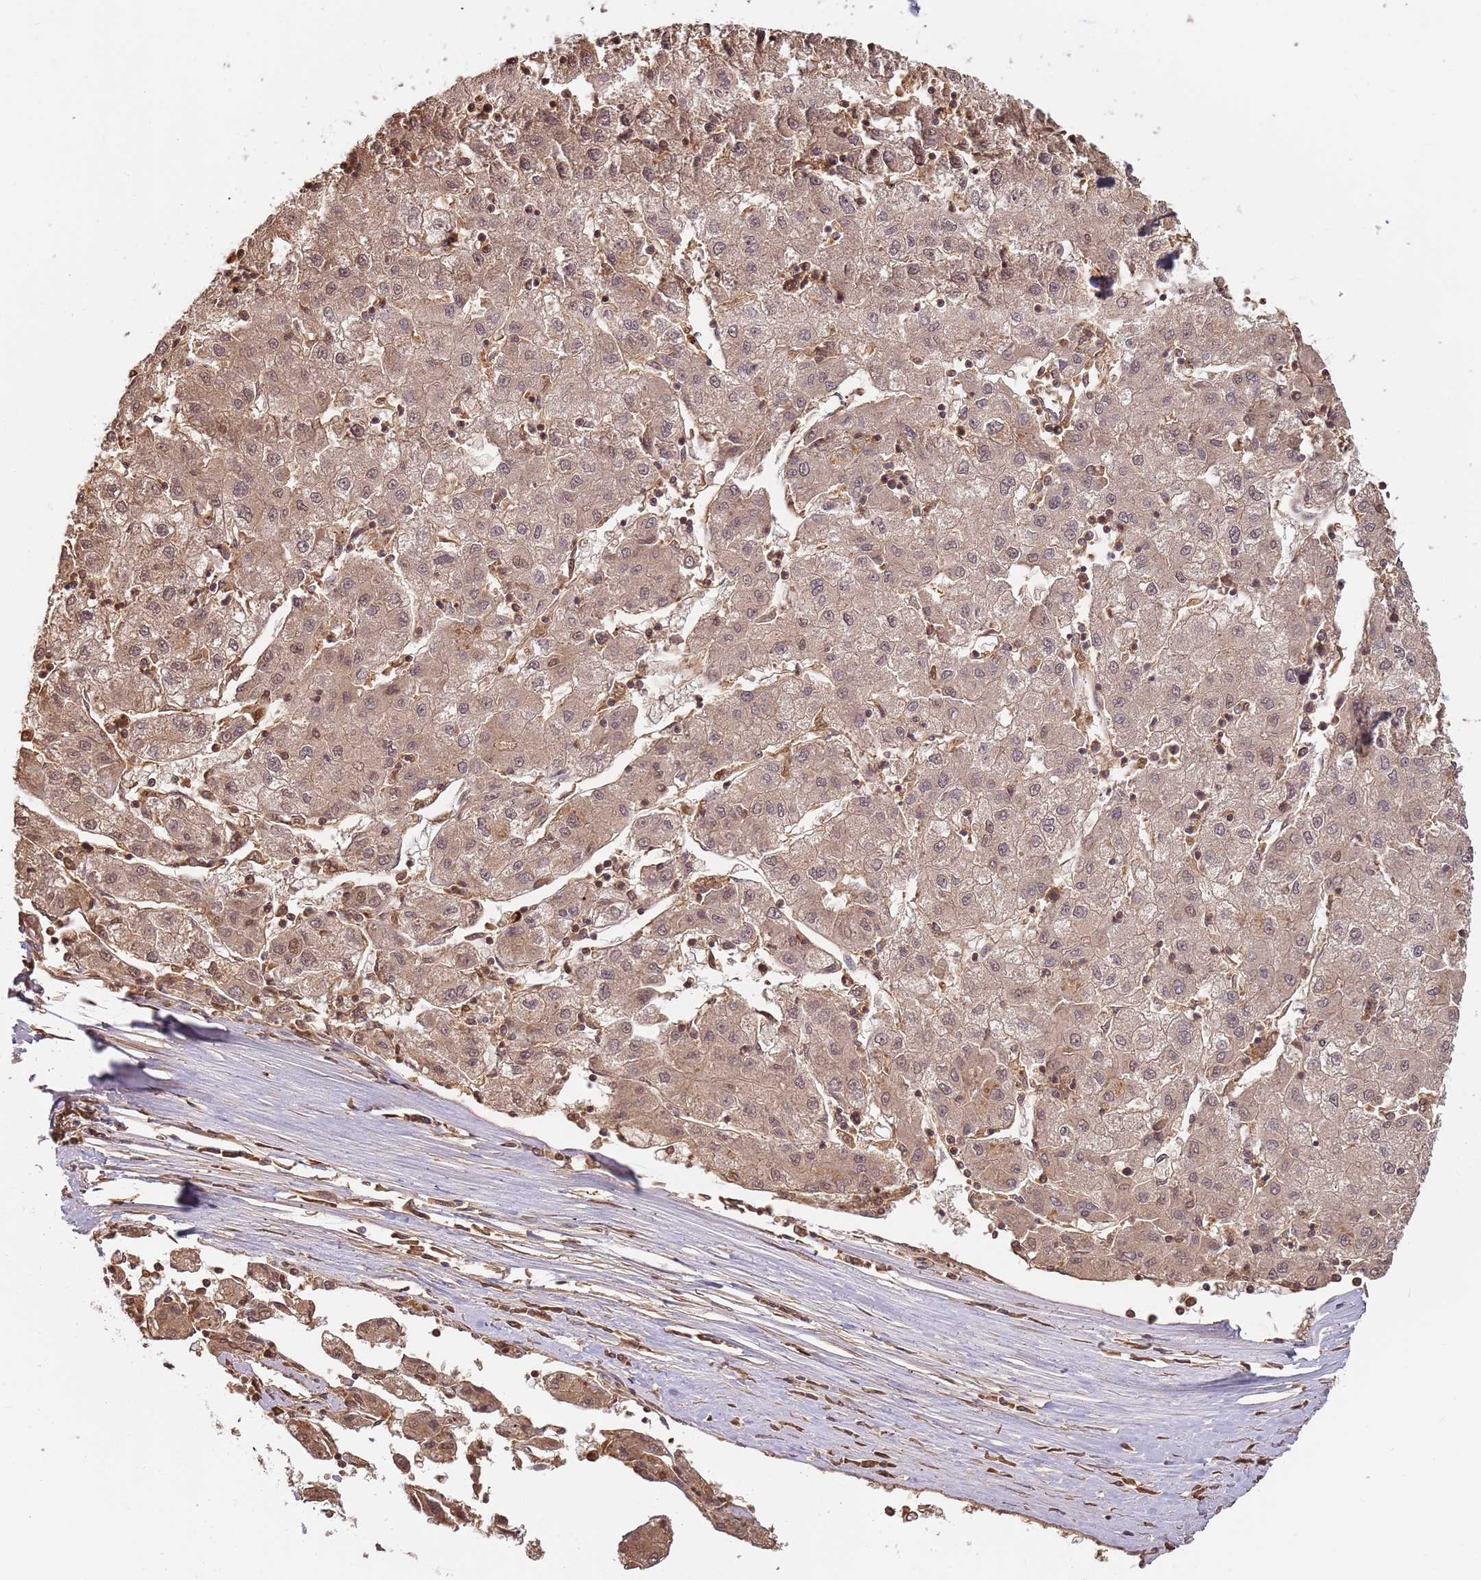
{"staining": {"intensity": "weak", "quantity": ">75%", "location": "cytoplasmic/membranous,nuclear"}, "tissue": "liver cancer", "cell_type": "Tumor cells", "image_type": "cancer", "snomed": [{"axis": "morphology", "description": "Carcinoma, Hepatocellular, NOS"}, {"axis": "topography", "description": "Liver"}], "caption": "A micrograph showing weak cytoplasmic/membranous and nuclear positivity in about >75% of tumor cells in liver hepatocellular carcinoma, as visualized by brown immunohistochemical staining.", "gene": "GSTO2", "patient": {"sex": "male", "age": 72}}